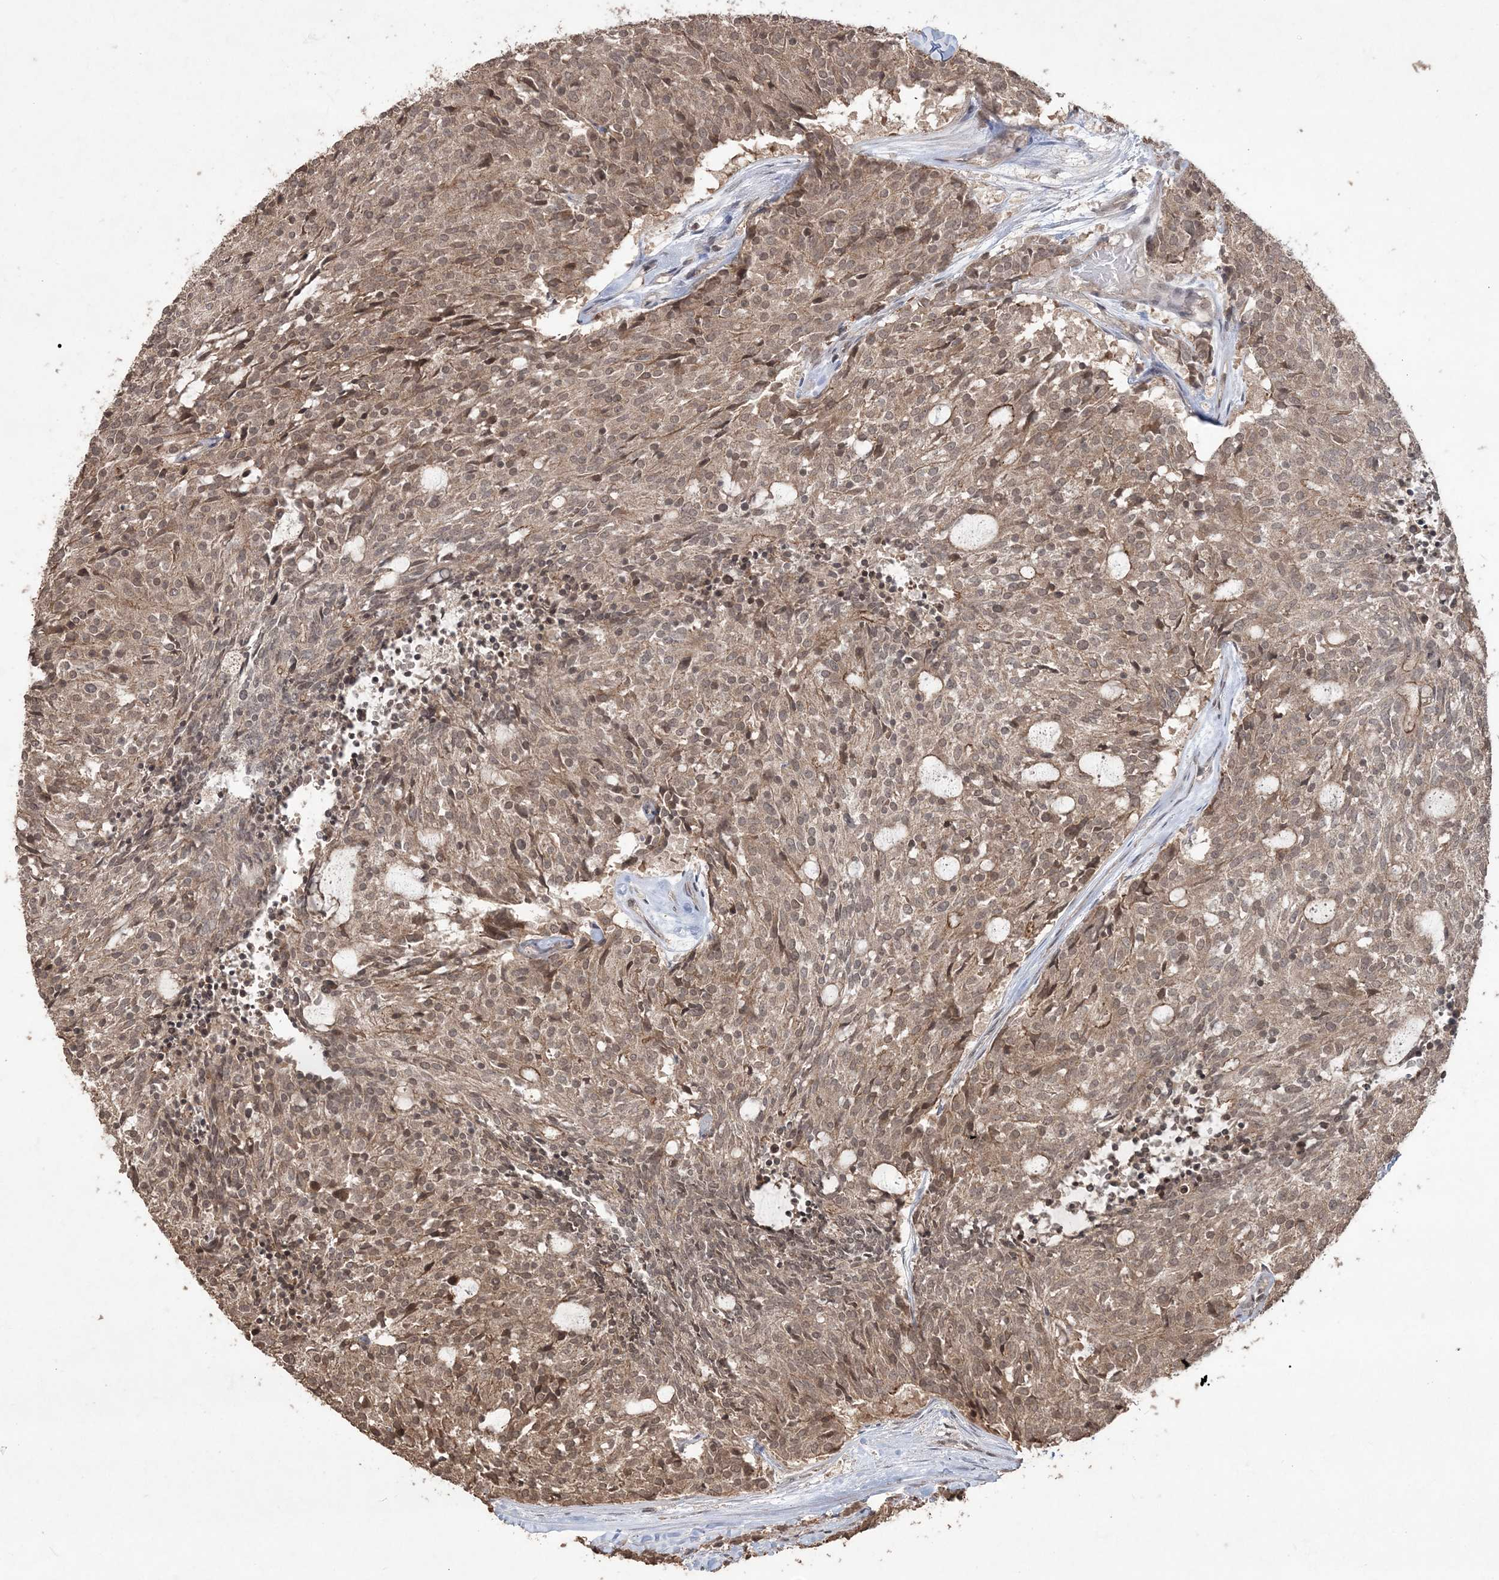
{"staining": {"intensity": "moderate", "quantity": ">75%", "location": "cytoplasmic/membranous,nuclear"}, "tissue": "carcinoid", "cell_type": "Tumor cells", "image_type": "cancer", "snomed": [{"axis": "morphology", "description": "Carcinoid, malignant, NOS"}, {"axis": "topography", "description": "Pancreas"}], "caption": "Carcinoid stained for a protein (brown) exhibits moderate cytoplasmic/membranous and nuclear positive expression in about >75% of tumor cells.", "gene": "EHHADH", "patient": {"sex": "female", "age": 54}}